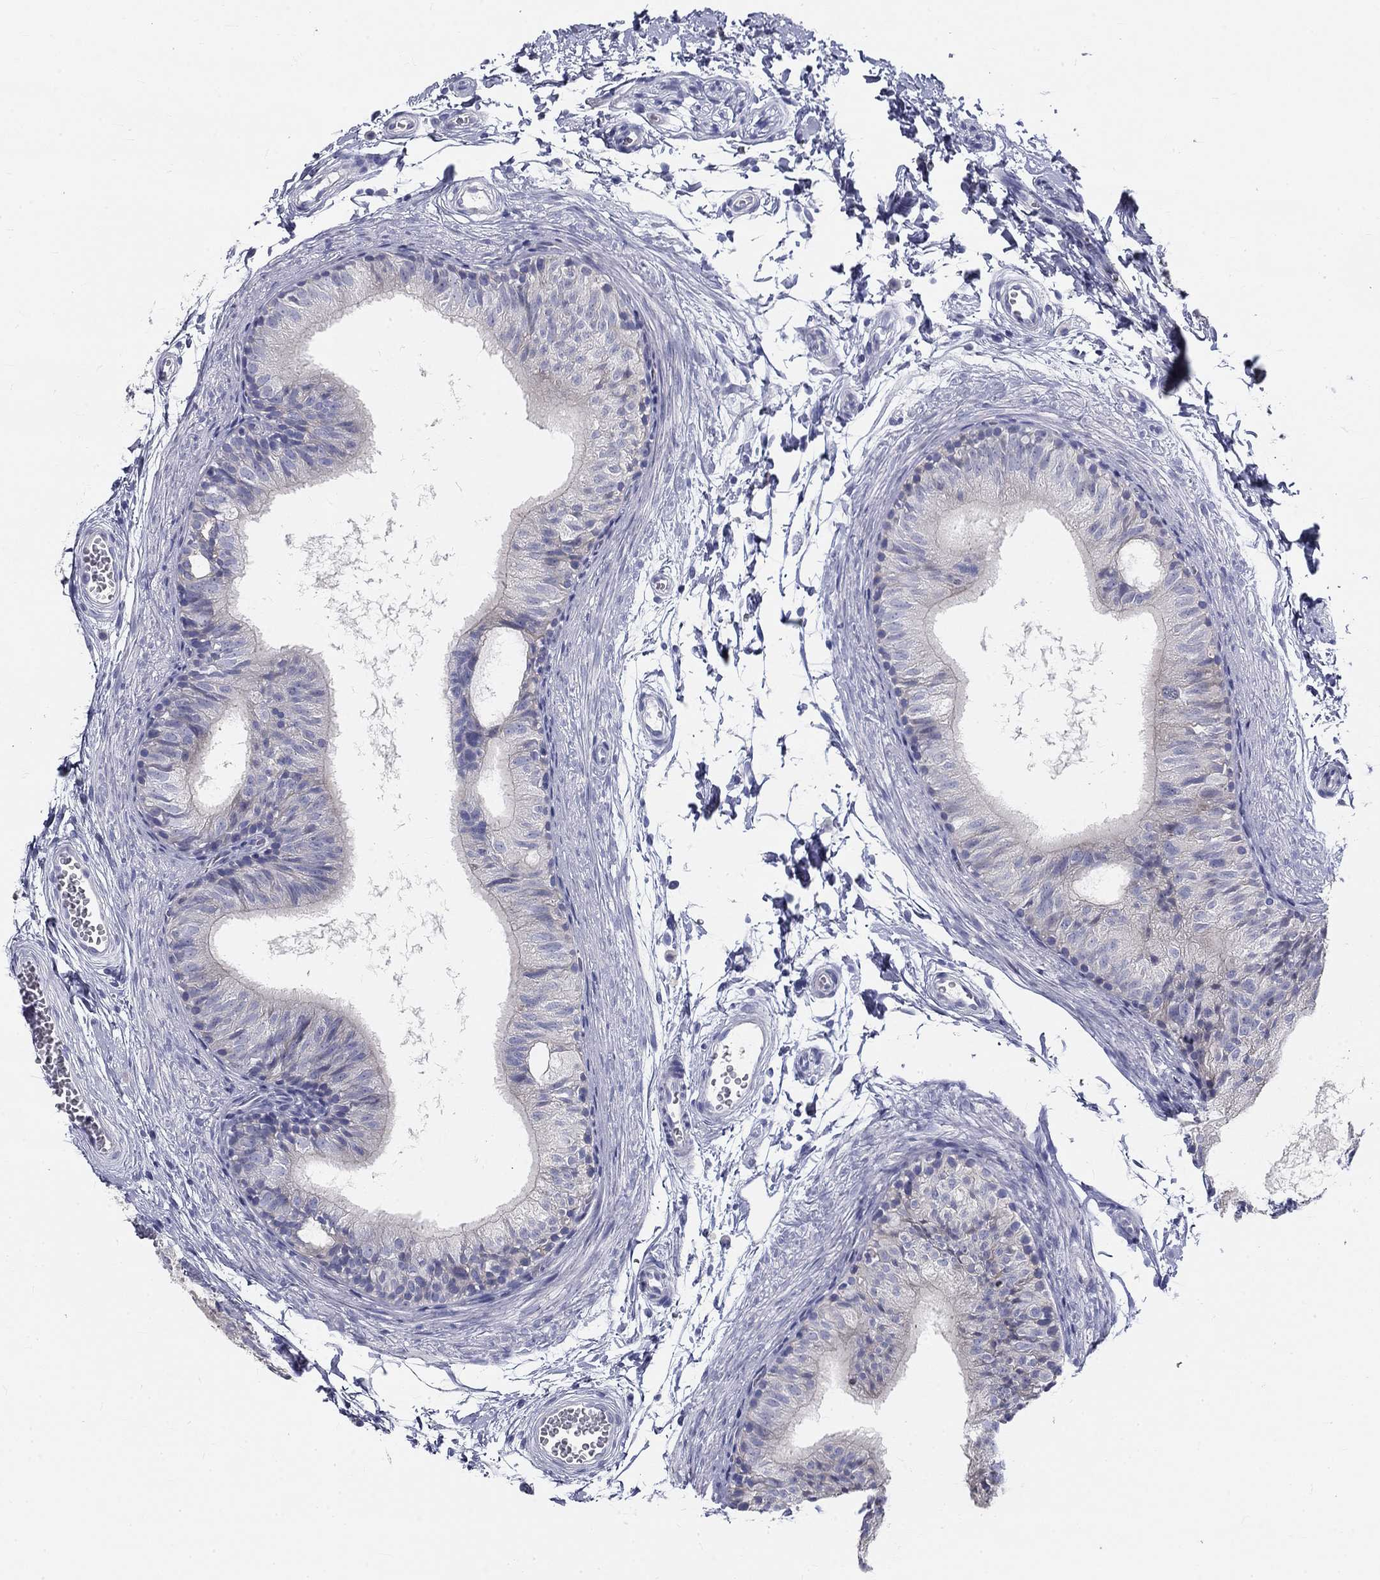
{"staining": {"intensity": "negative", "quantity": "none", "location": "none"}, "tissue": "epididymis", "cell_type": "Glandular cells", "image_type": "normal", "snomed": [{"axis": "morphology", "description": "Normal tissue, NOS"}, {"axis": "topography", "description": "Epididymis"}], "caption": "IHC of benign epididymis displays no positivity in glandular cells.", "gene": "GALNTL5", "patient": {"sex": "male", "age": 22}}